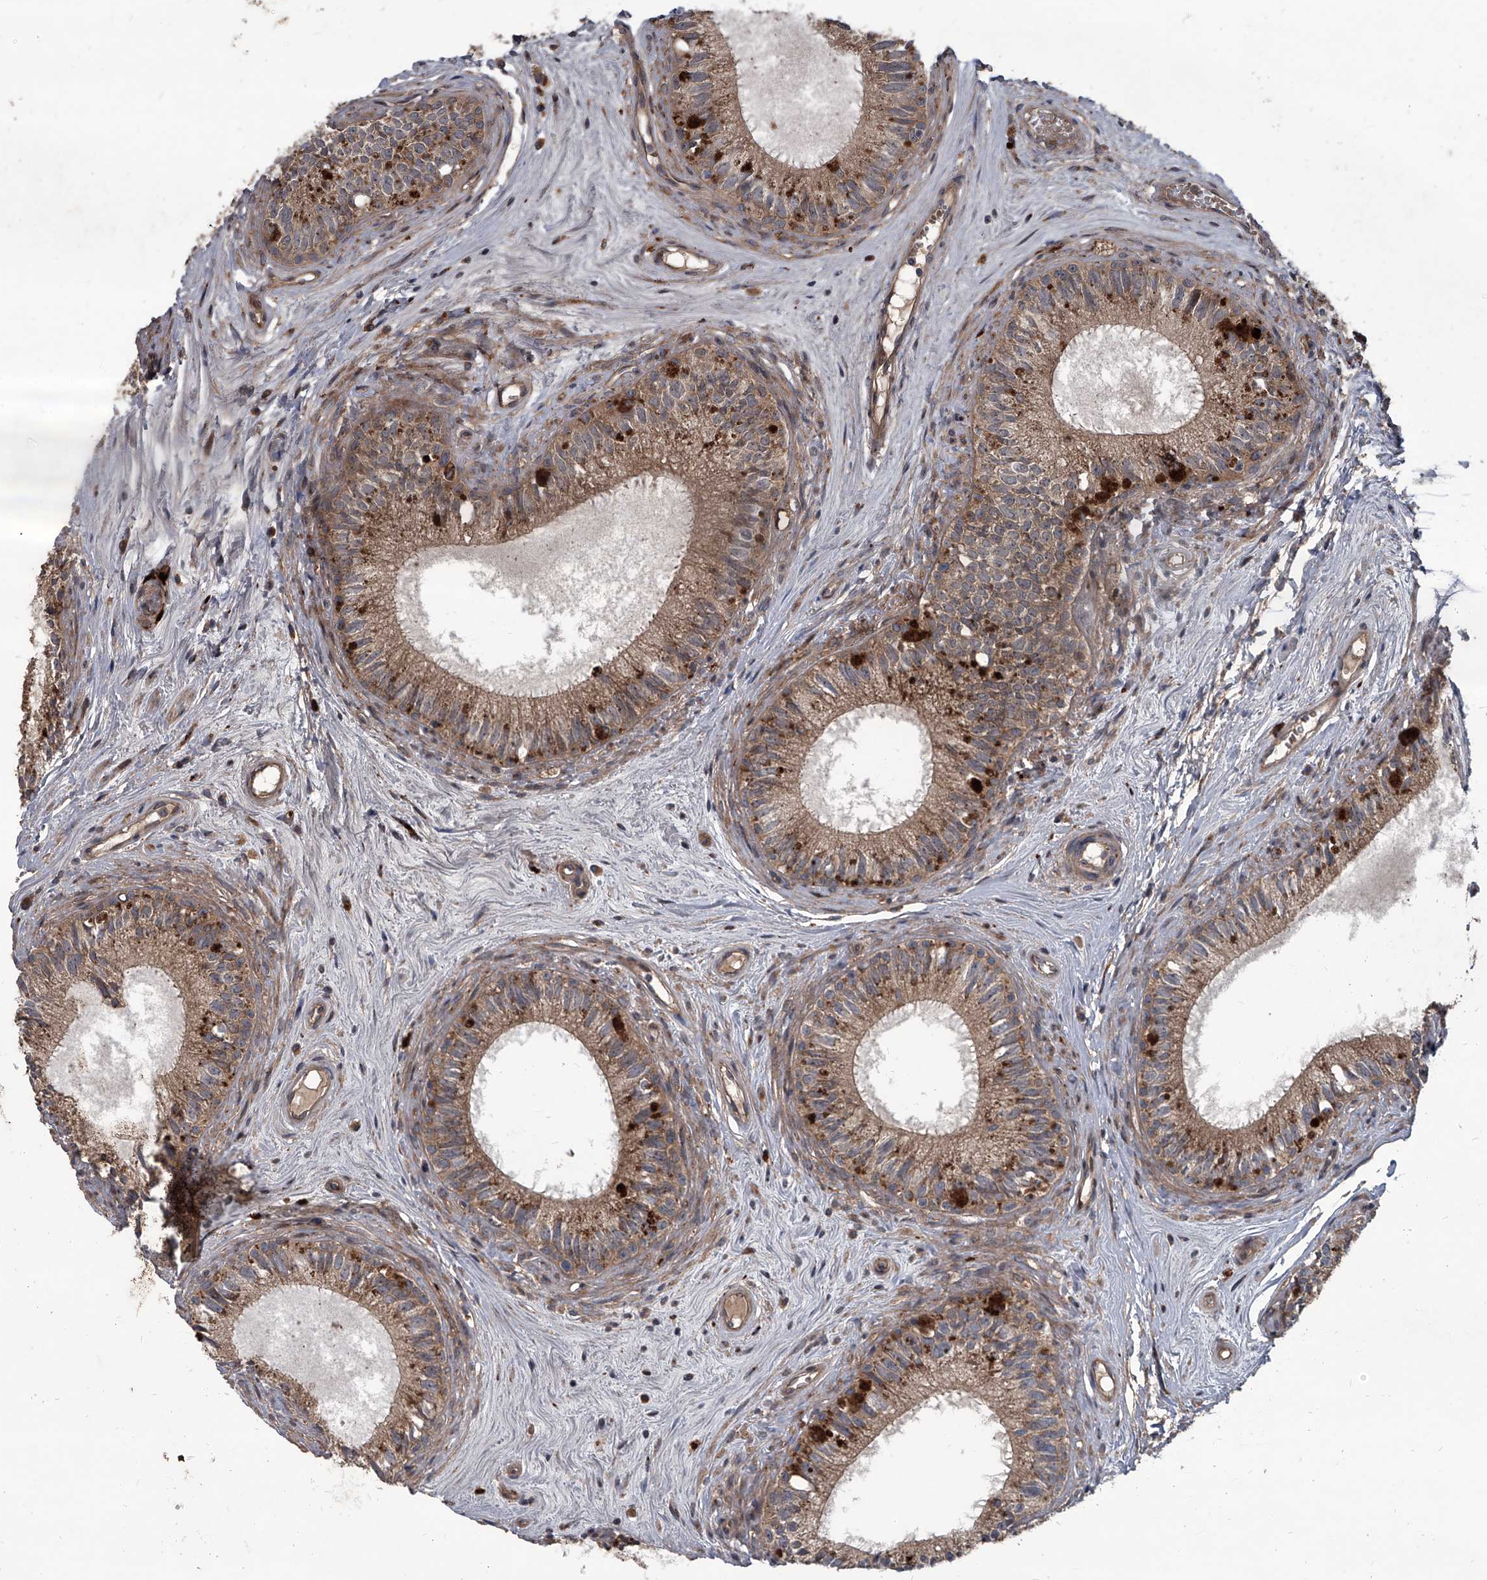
{"staining": {"intensity": "strong", "quantity": ">75%", "location": "cytoplasmic/membranous"}, "tissue": "epididymis", "cell_type": "Glandular cells", "image_type": "normal", "snomed": [{"axis": "morphology", "description": "Normal tissue, NOS"}, {"axis": "topography", "description": "Epididymis"}], "caption": "About >75% of glandular cells in benign epididymis show strong cytoplasmic/membranous protein staining as visualized by brown immunohistochemical staining.", "gene": "EVA1C", "patient": {"sex": "male", "age": 71}}